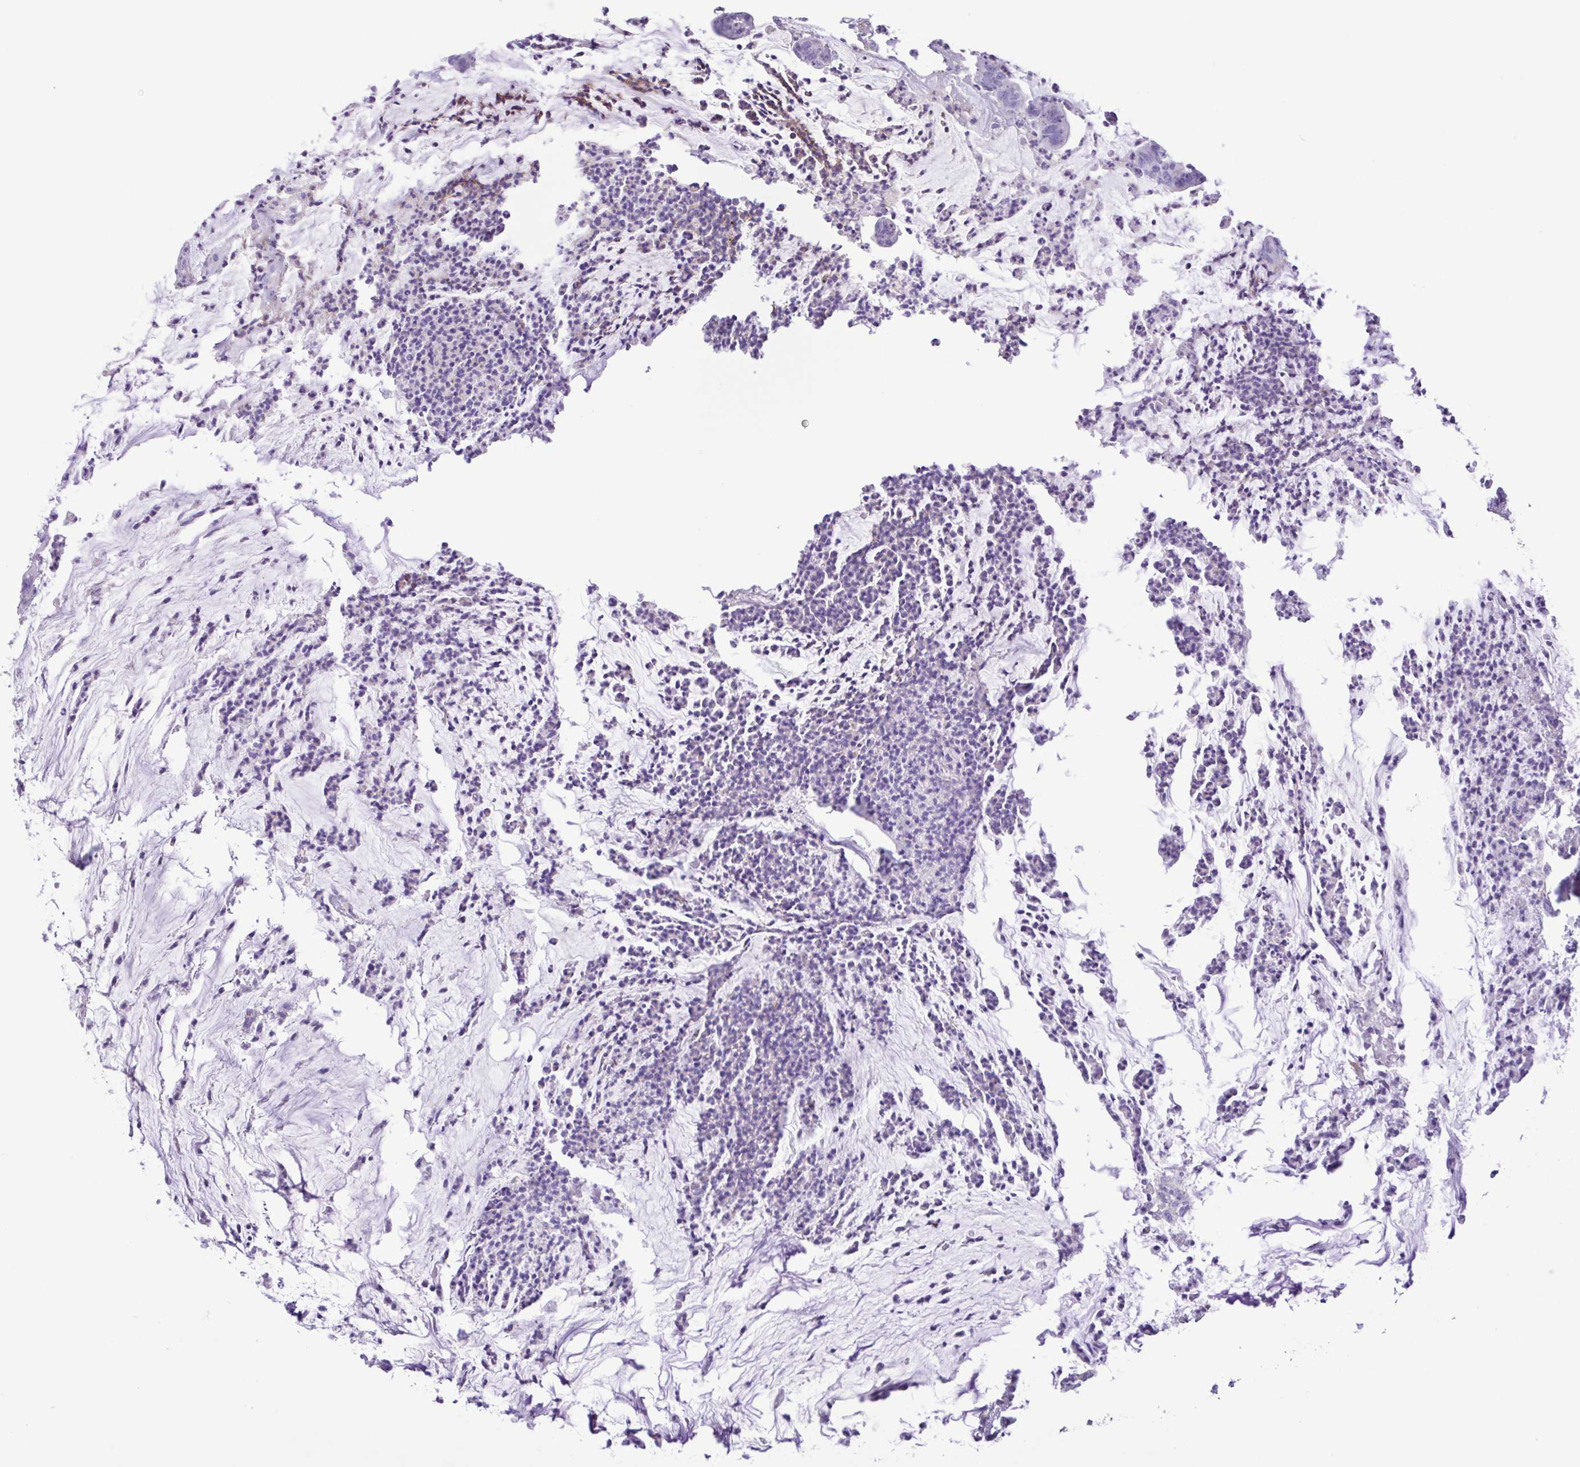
{"staining": {"intensity": "negative", "quantity": "none", "location": "none"}, "tissue": "colorectal cancer", "cell_type": "Tumor cells", "image_type": "cancer", "snomed": [{"axis": "morphology", "description": "Adenocarcinoma, NOS"}, {"axis": "topography", "description": "Colon"}], "caption": "An immunohistochemistry photomicrograph of colorectal cancer is shown. There is no staining in tumor cells of colorectal cancer. The staining was performed using DAB (3,3'-diaminobenzidine) to visualize the protein expression in brown, while the nuclei were stained in blue with hematoxylin (Magnification: 20x).", "gene": "FLT1", "patient": {"sex": "female", "age": 78}}